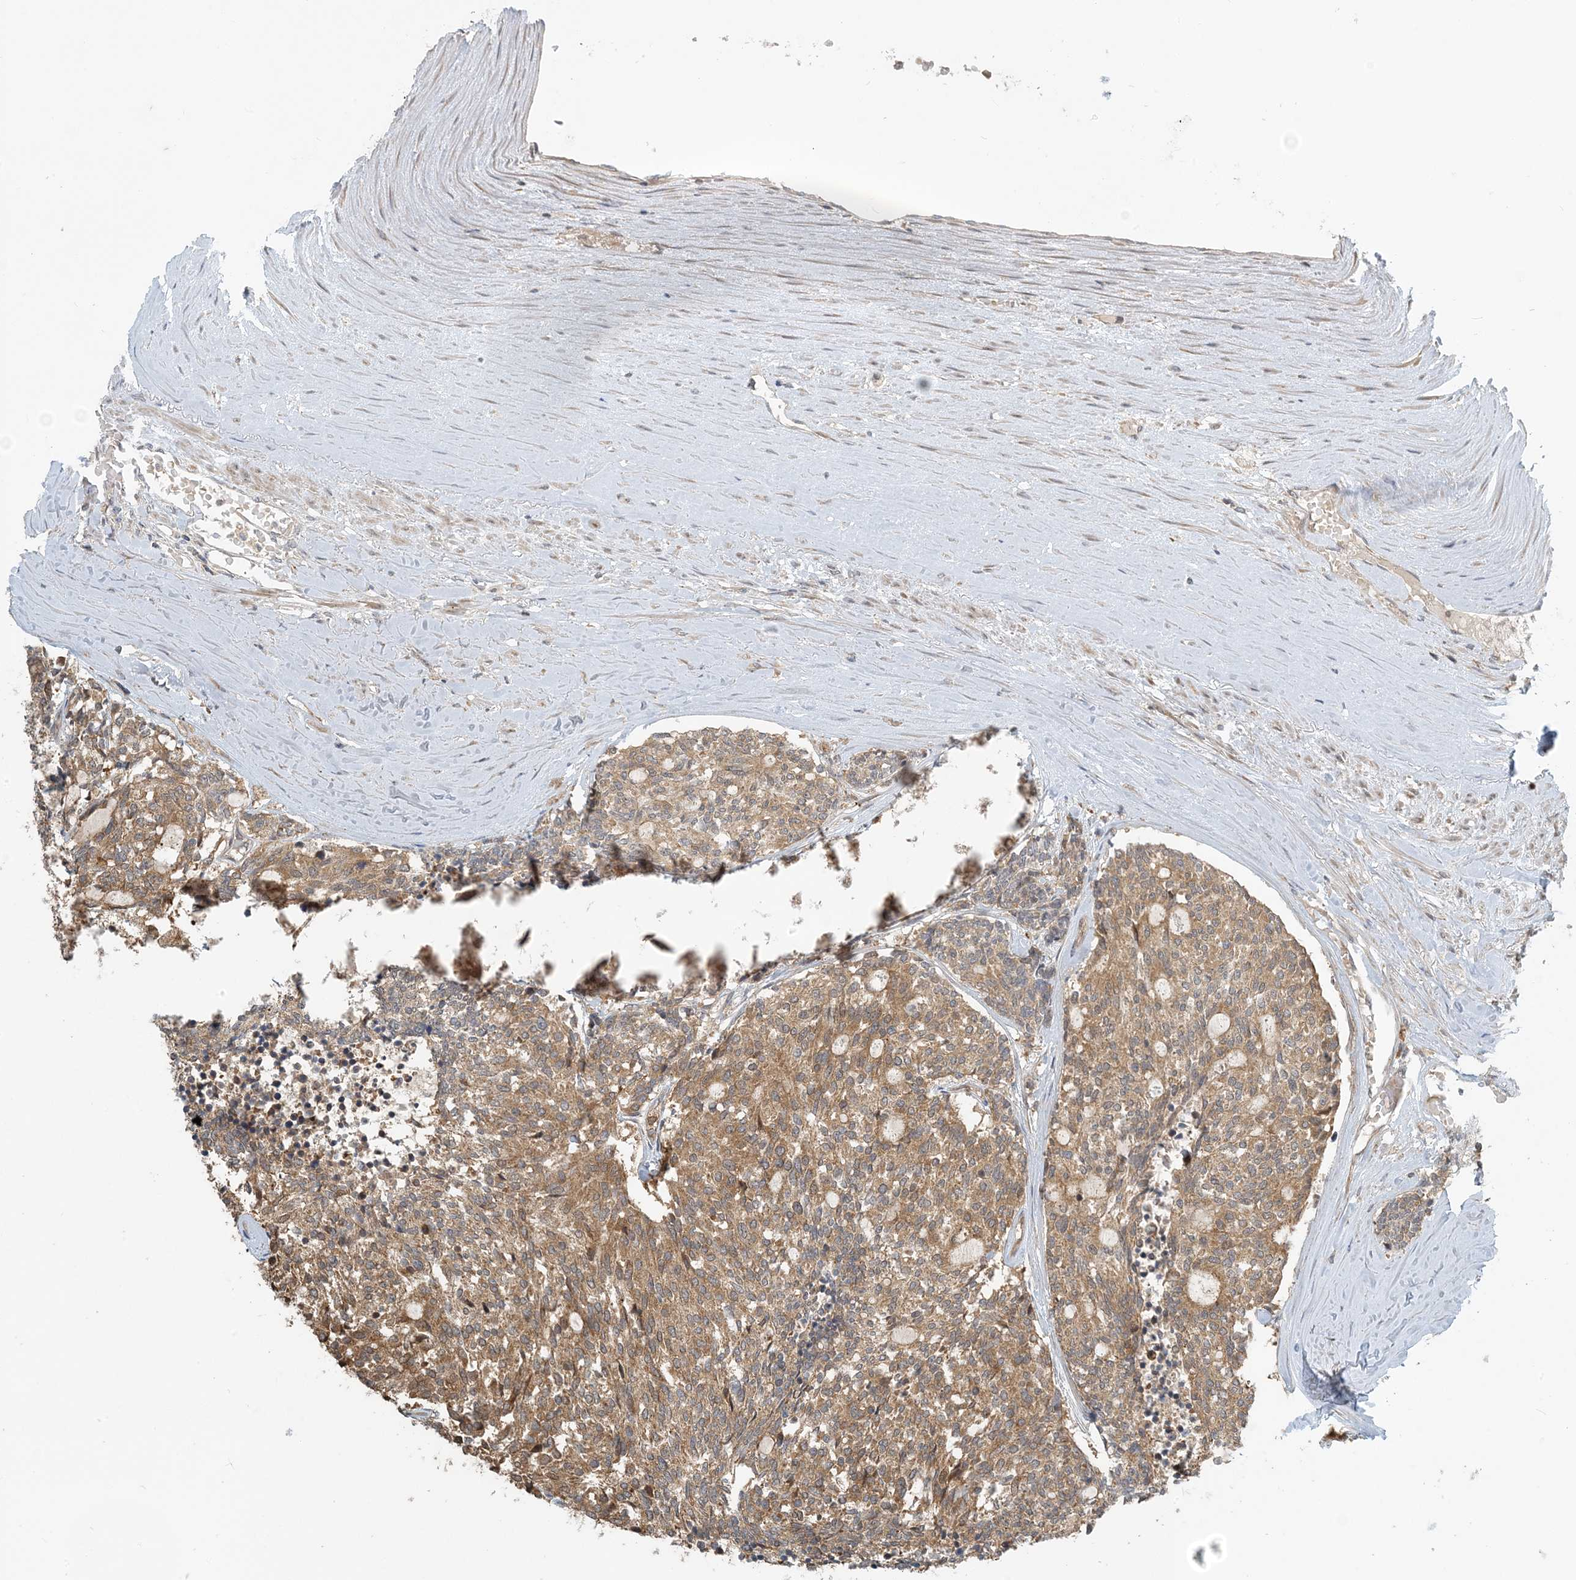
{"staining": {"intensity": "moderate", "quantity": ">75%", "location": "cytoplasmic/membranous"}, "tissue": "carcinoid", "cell_type": "Tumor cells", "image_type": "cancer", "snomed": [{"axis": "morphology", "description": "Carcinoid, malignant, NOS"}, {"axis": "topography", "description": "Pancreas"}], "caption": "IHC image of neoplastic tissue: carcinoid stained using immunohistochemistry exhibits medium levels of moderate protein expression localized specifically in the cytoplasmic/membranous of tumor cells, appearing as a cytoplasmic/membranous brown color.", "gene": "ZBTB3", "patient": {"sex": "female", "age": 54}}